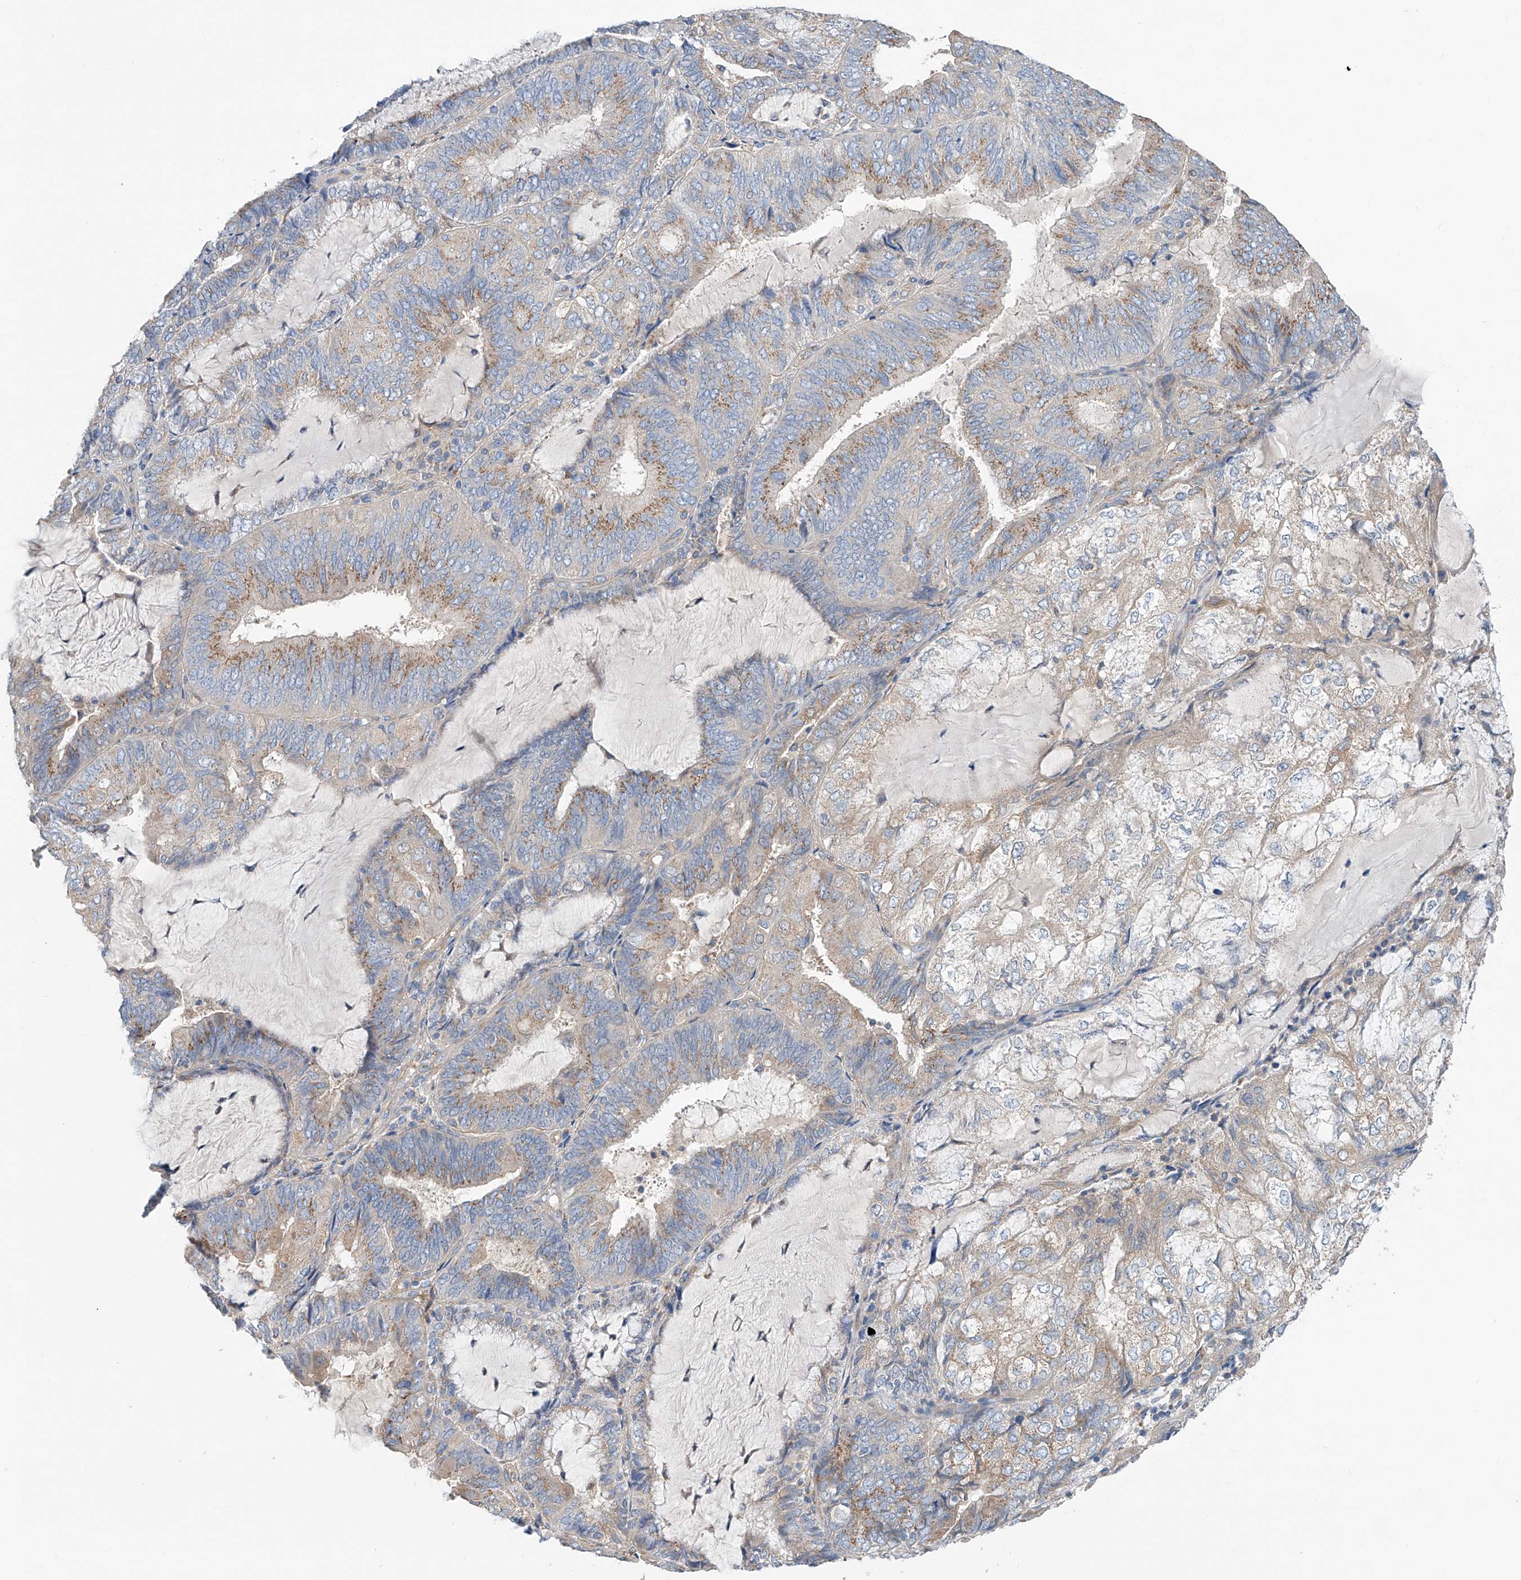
{"staining": {"intensity": "weak", "quantity": "25%-75%", "location": "cytoplasmic/membranous"}, "tissue": "endometrial cancer", "cell_type": "Tumor cells", "image_type": "cancer", "snomed": [{"axis": "morphology", "description": "Adenocarcinoma, NOS"}, {"axis": "topography", "description": "Endometrium"}], "caption": "Endometrial adenocarcinoma stained with DAB IHC displays low levels of weak cytoplasmic/membranous positivity in about 25%-75% of tumor cells.", "gene": "SLC22A7", "patient": {"sex": "female", "age": 81}}